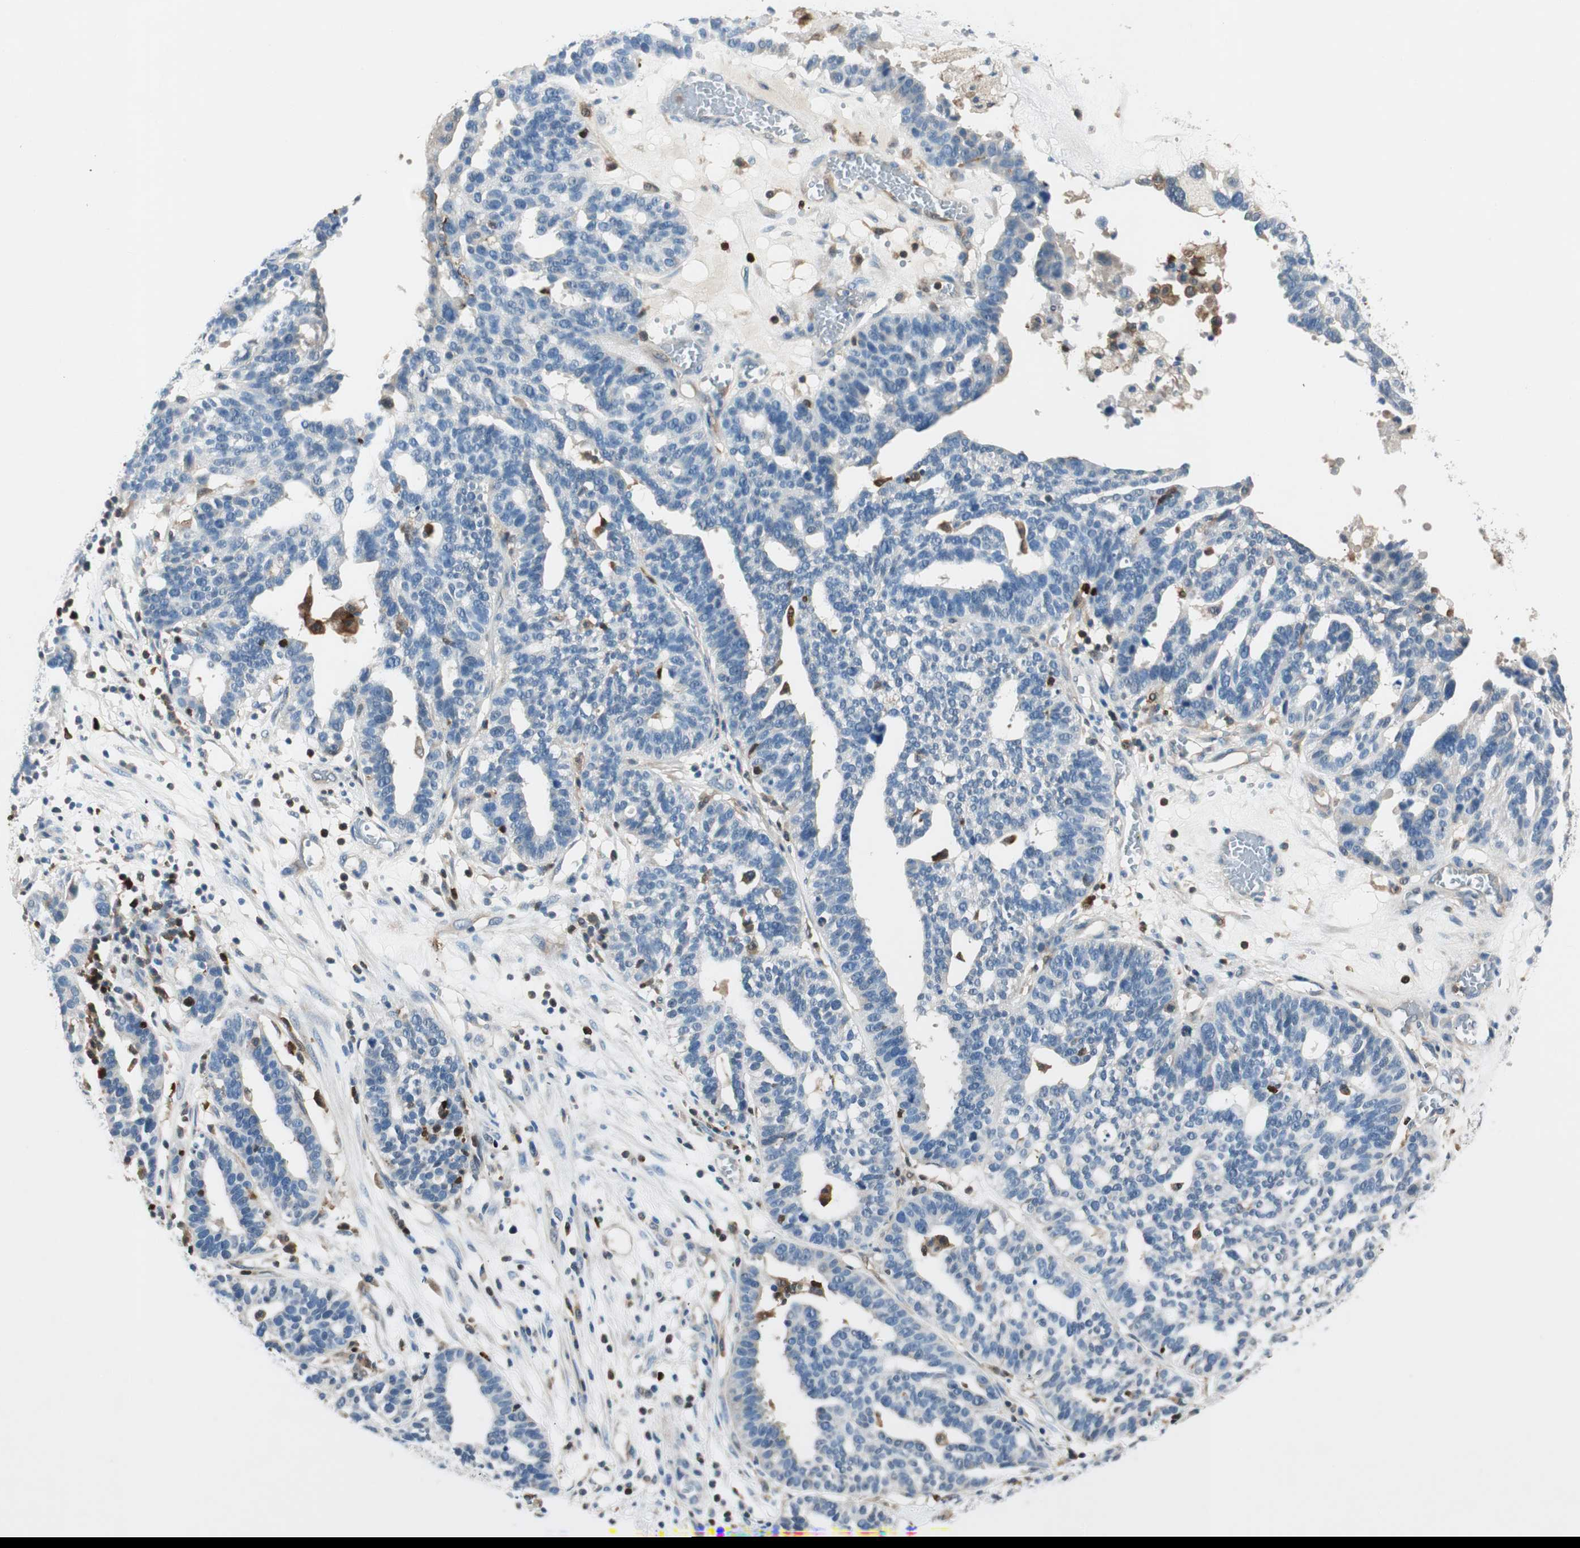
{"staining": {"intensity": "negative", "quantity": "none", "location": "none"}, "tissue": "ovarian cancer", "cell_type": "Tumor cells", "image_type": "cancer", "snomed": [{"axis": "morphology", "description": "Cystadenocarcinoma, serous, NOS"}, {"axis": "topography", "description": "Ovary"}], "caption": "Micrograph shows no protein staining in tumor cells of ovarian serous cystadenocarcinoma tissue.", "gene": "COTL1", "patient": {"sex": "female", "age": 59}}